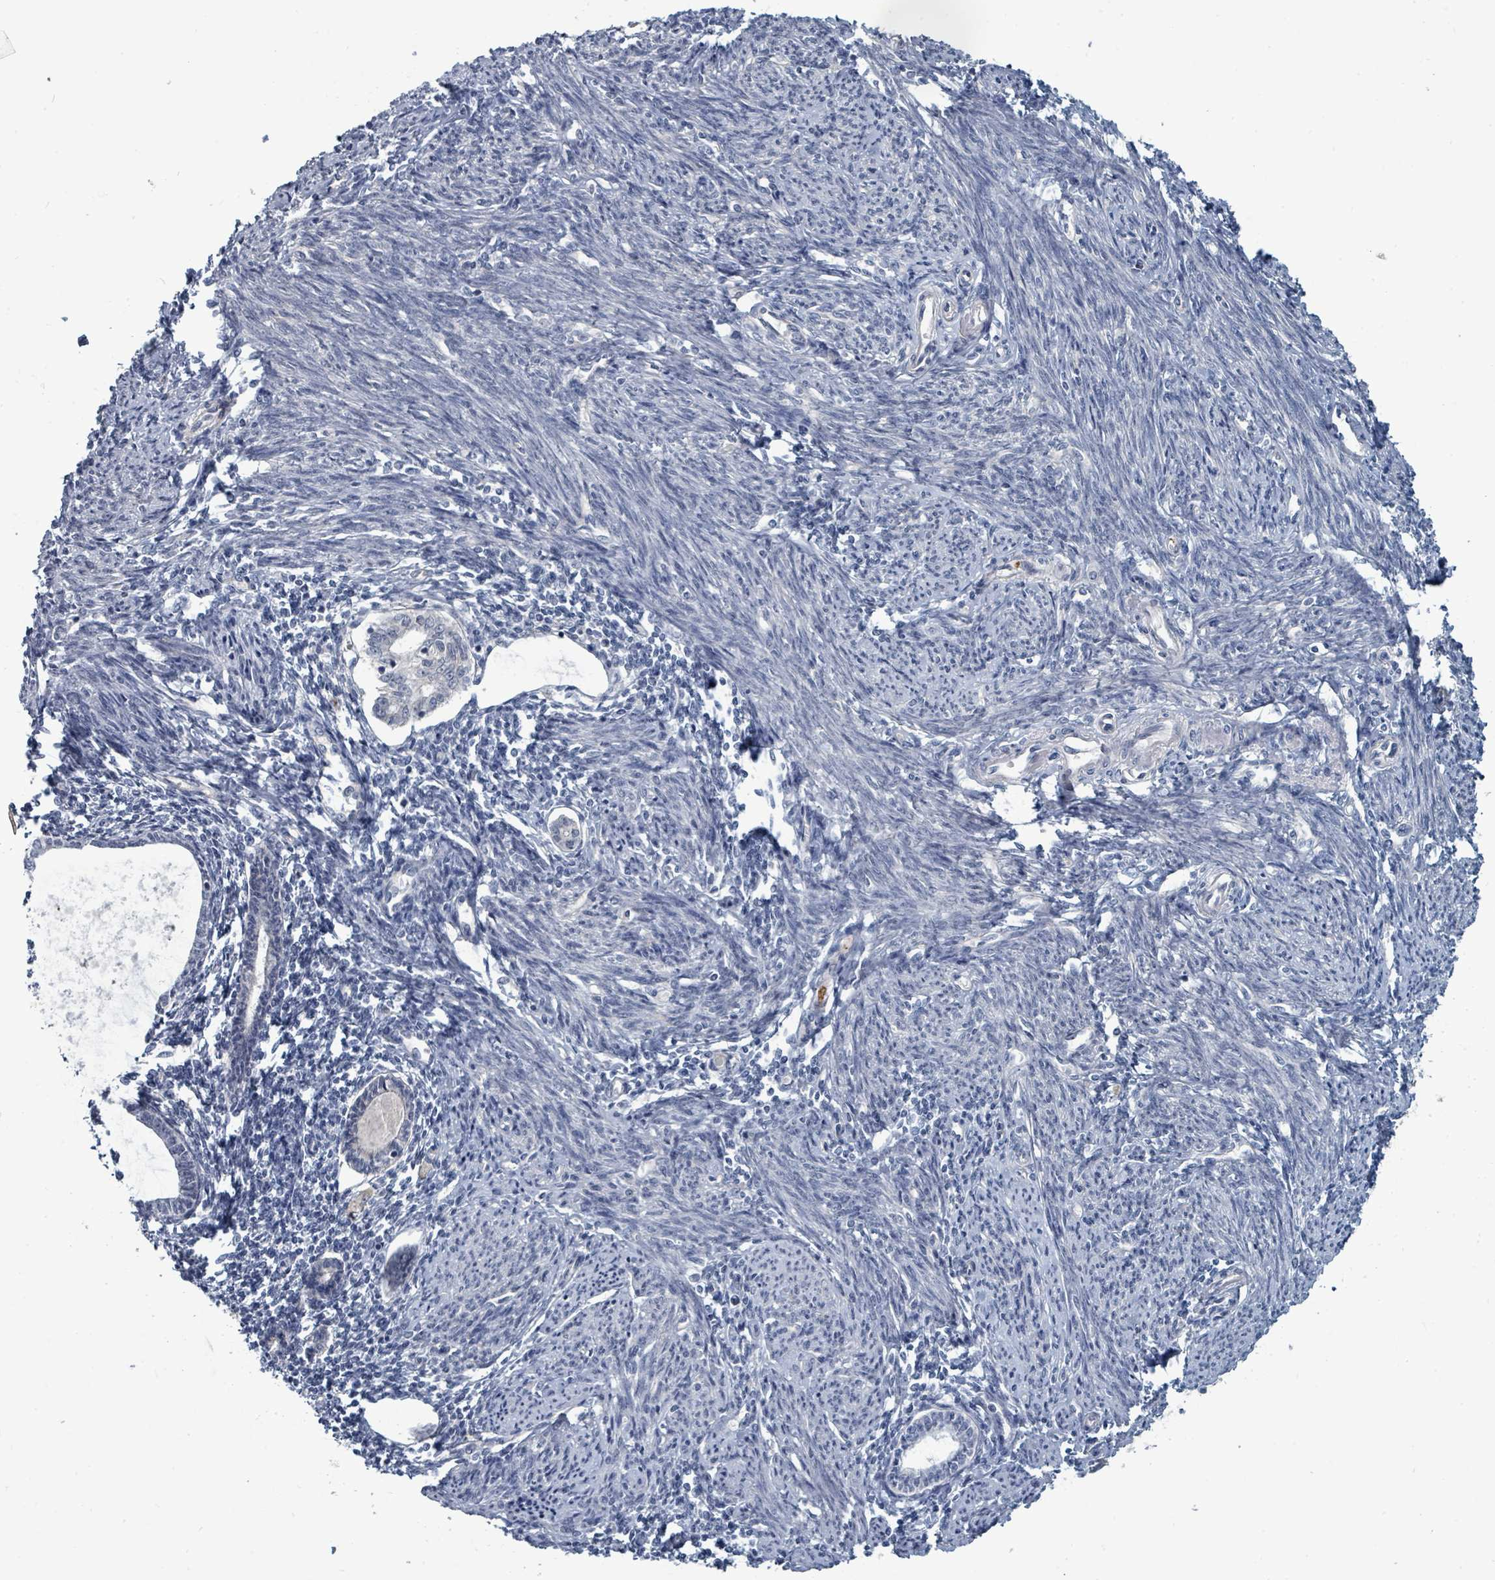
{"staining": {"intensity": "negative", "quantity": "none", "location": "none"}, "tissue": "endometrium", "cell_type": "Cells in endometrial stroma", "image_type": "normal", "snomed": [{"axis": "morphology", "description": "Normal tissue, NOS"}, {"axis": "topography", "description": "Endometrium"}], "caption": "Immunohistochemistry photomicrograph of normal human endometrium stained for a protein (brown), which demonstrates no staining in cells in endometrial stroma.", "gene": "TRDMT1", "patient": {"sex": "female", "age": 63}}